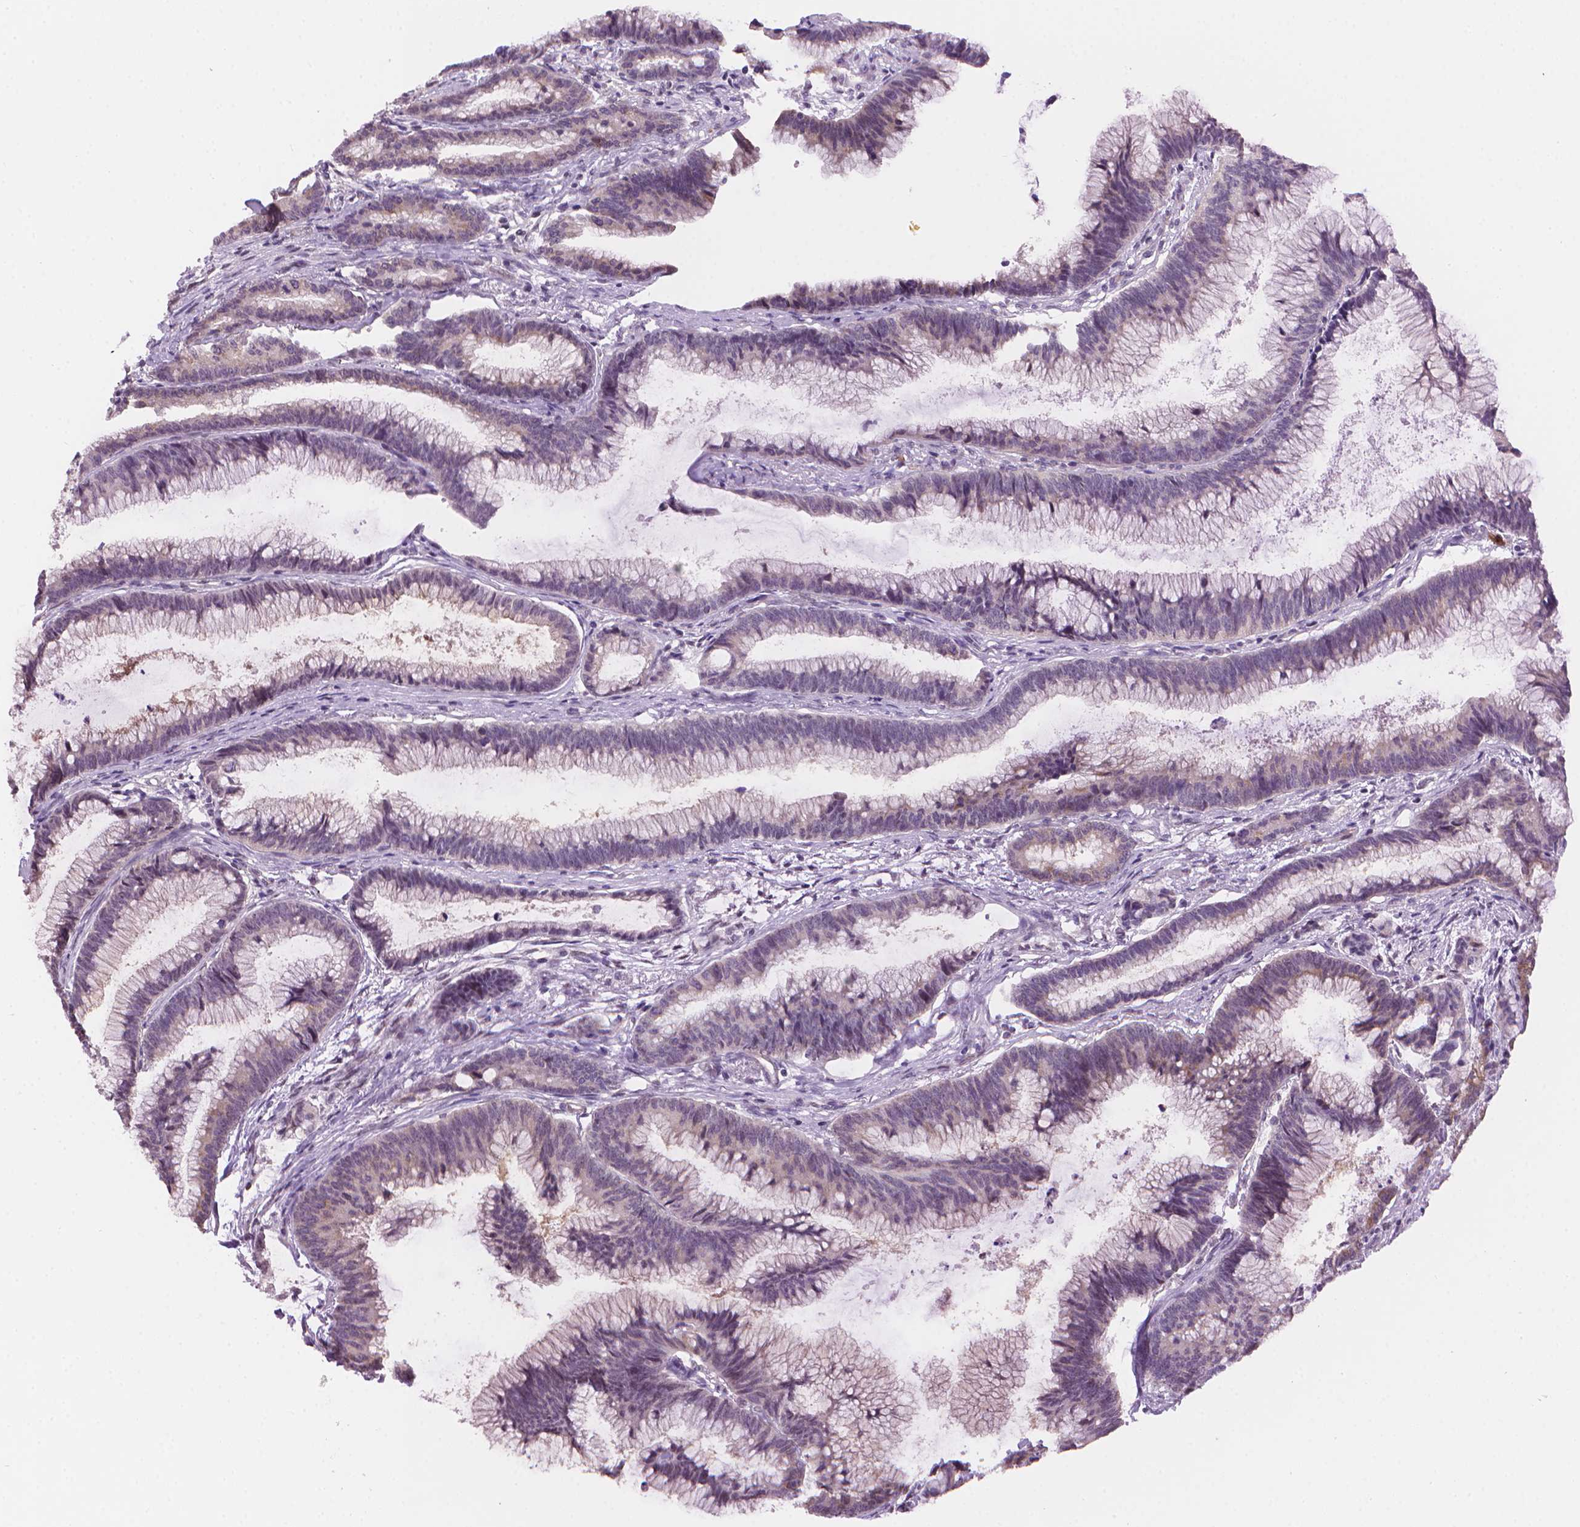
{"staining": {"intensity": "weak", "quantity": "<25%", "location": "cytoplasmic/membranous"}, "tissue": "colorectal cancer", "cell_type": "Tumor cells", "image_type": "cancer", "snomed": [{"axis": "morphology", "description": "Adenocarcinoma, NOS"}, {"axis": "topography", "description": "Colon"}], "caption": "Immunohistochemical staining of colorectal adenocarcinoma displays no significant staining in tumor cells.", "gene": "TMEM184A", "patient": {"sex": "female", "age": 78}}